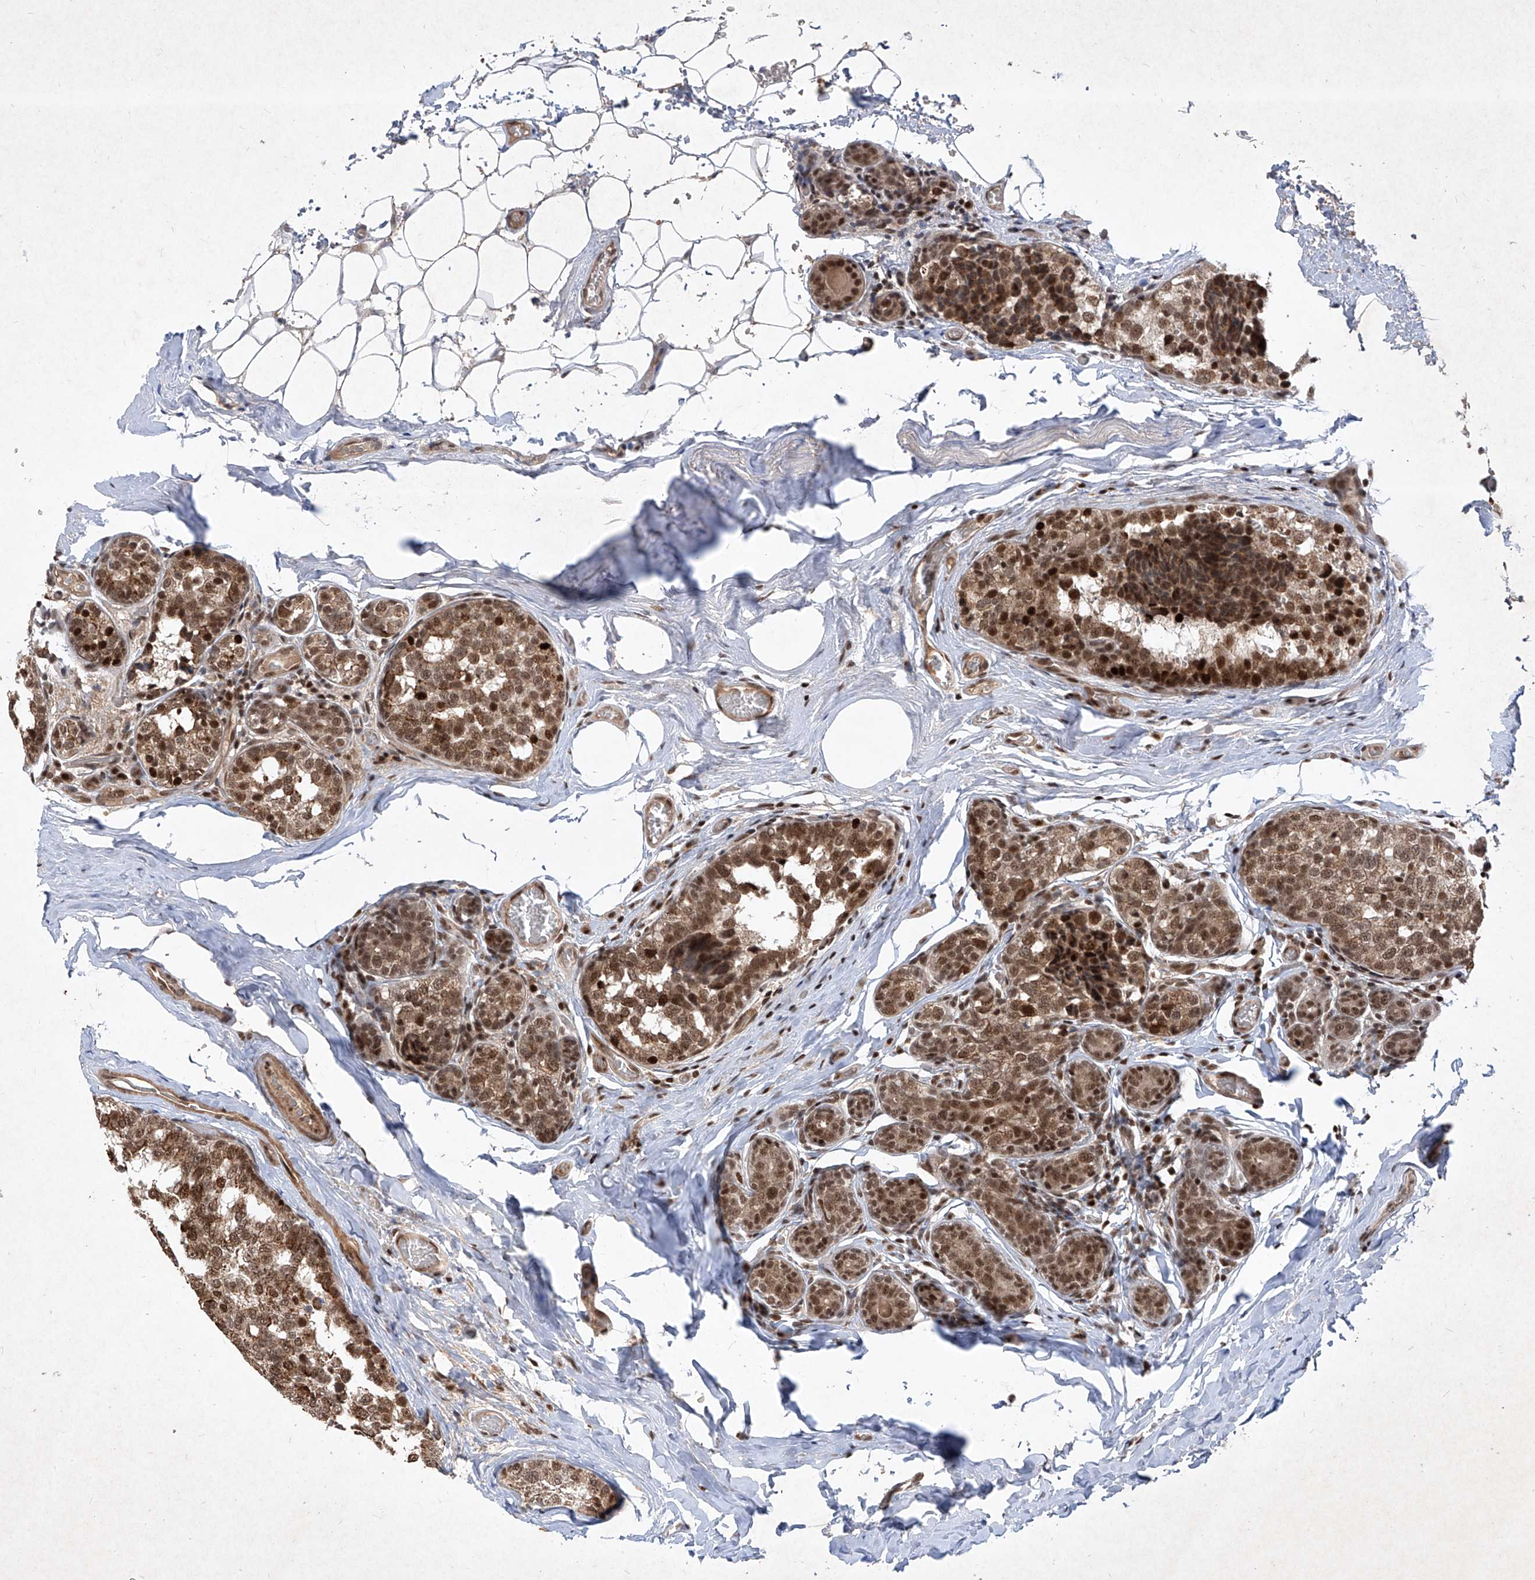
{"staining": {"intensity": "strong", "quantity": ">75%", "location": "cytoplasmic/membranous,nuclear"}, "tissue": "breast cancer", "cell_type": "Tumor cells", "image_type": "cancer", "snomed": [{"axis": "morphology", "description": "Normal tissue, NOS"}, {"axis": "morphology", "description": "Duct carcinoma"}, {"axis": "topography", "description": "Breast"}], "caption": "Breast infiltrating ductal carcinoma tissue reveals strong cytoplasmic/membranous and nuclear staining in about >75% of tumor cells", "gene": "IRF2", "patient": {"sex": "female", "age": 43}}